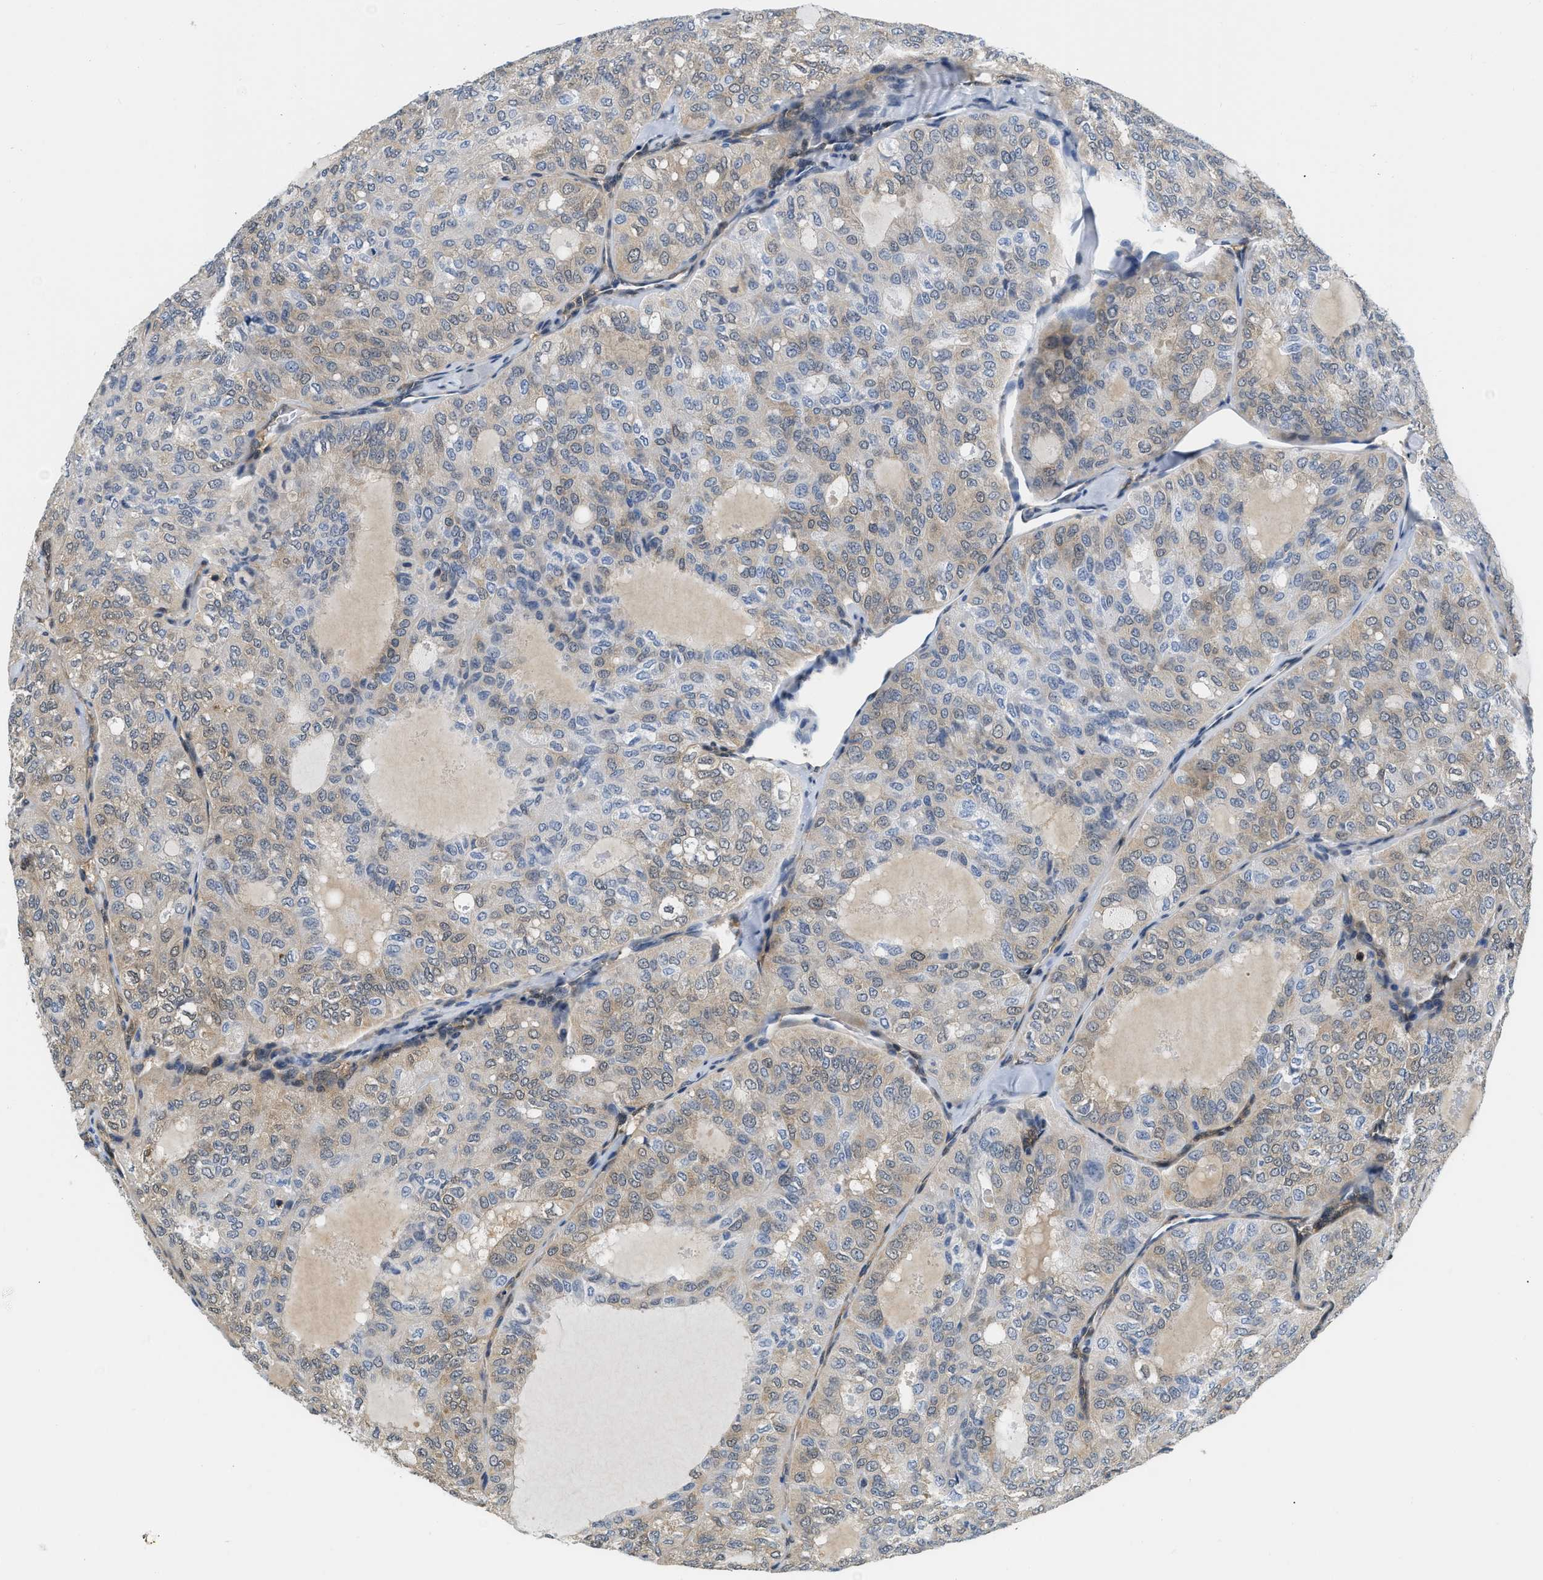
{"staining": {"intensity": "weak", "quantity": "<25%", "location": "cytoplasmic/membranous"}, "tissue": "thyroid cancer", "cell_type": "Tumor cells", "image_type": "cancer", "snomed": [{"axis": "morphology", "description": "Follicular adenoma carcinoma, NOS"}, {"axis": "topography", "description": "Thyroid gland"}], "caption": "Immunohistochemical staining of human thyroid cancer demonstrates no significant positivity in tumor cells.", "gene": "EIF4EBP2", "patient": {"sex": "male", "age": 75}}